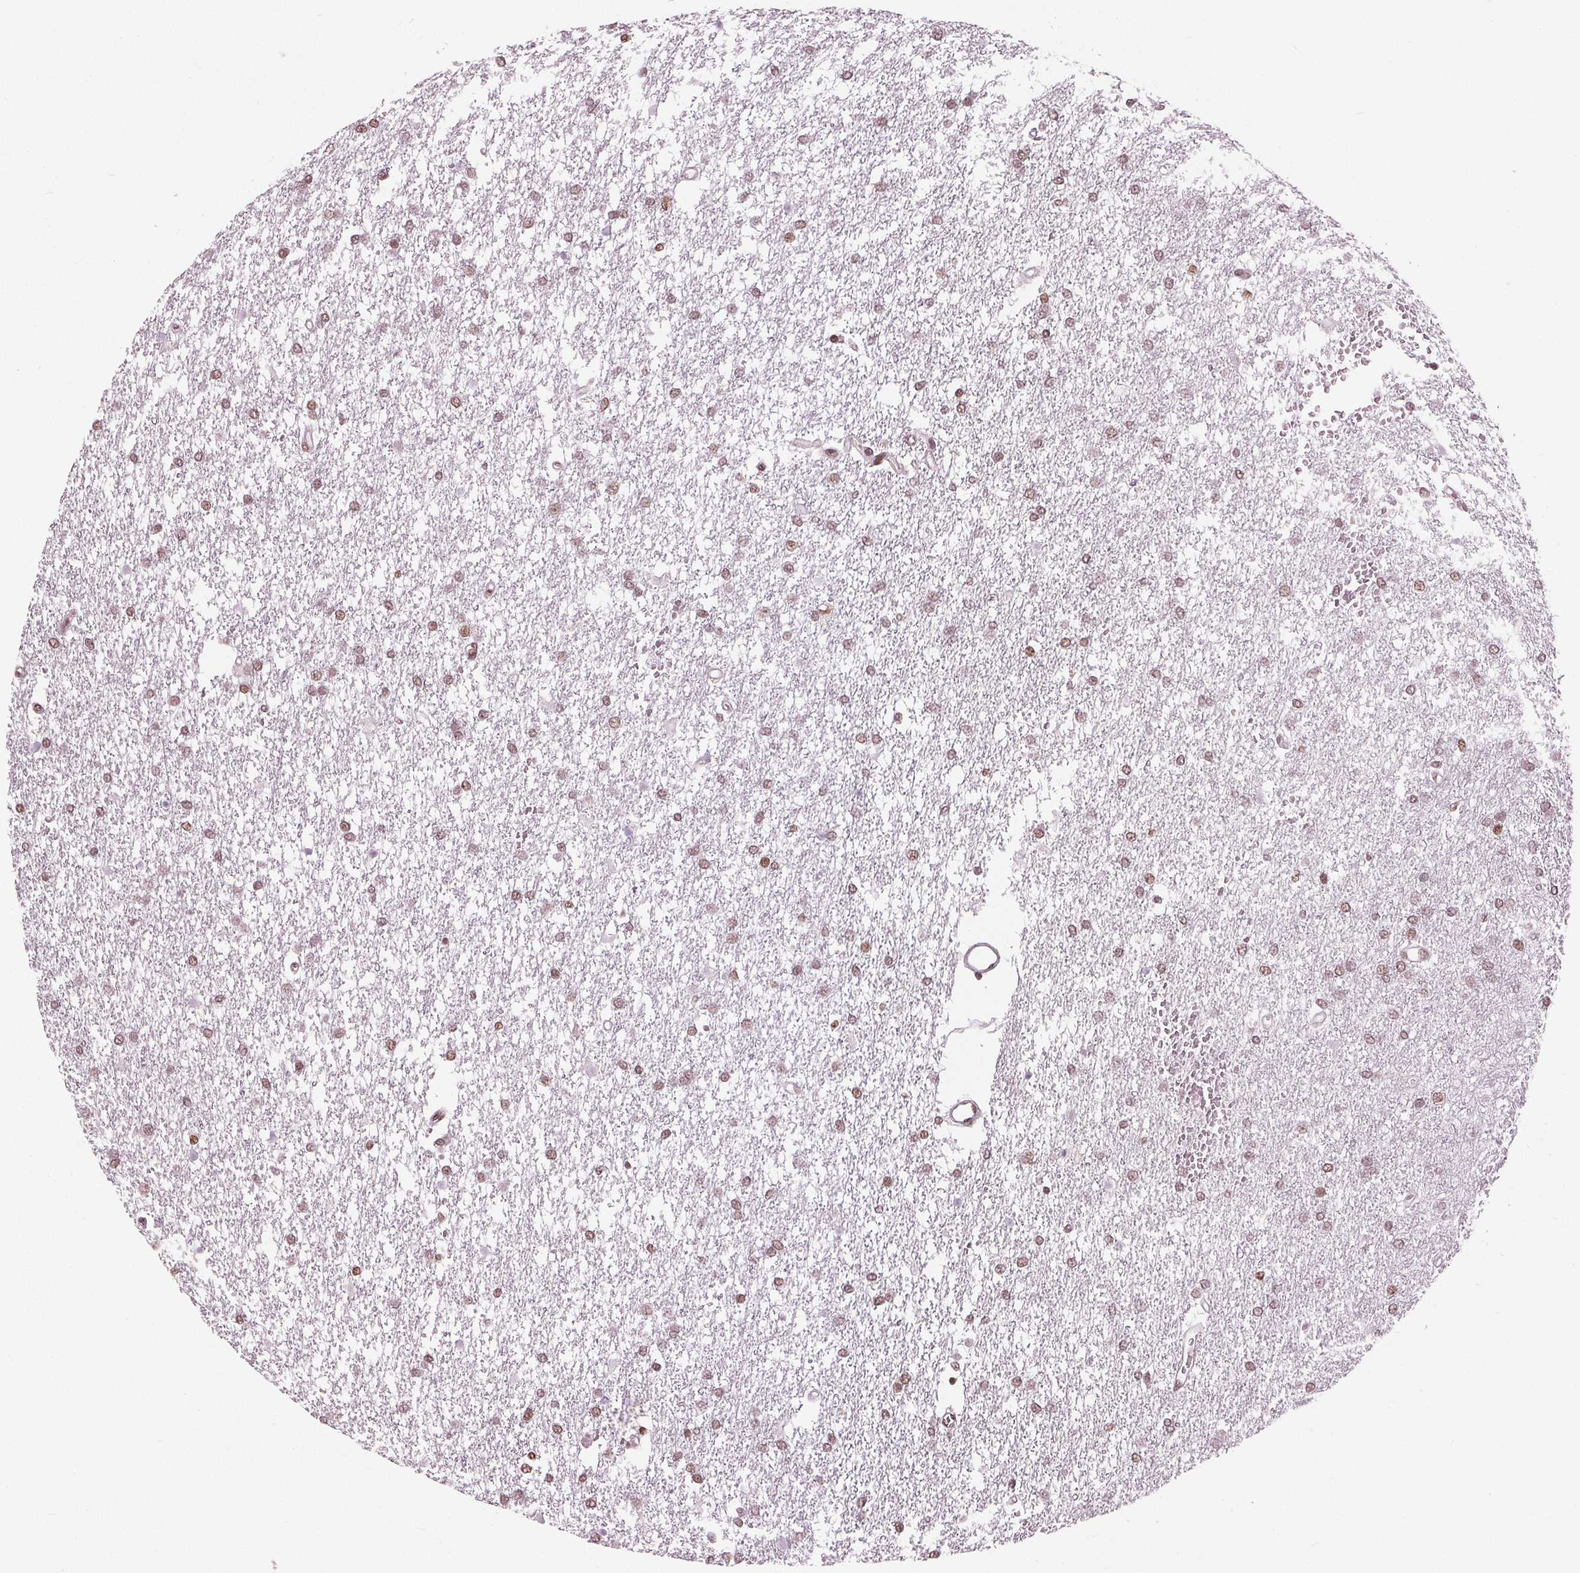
{"staining": {"intensity": "moderate", "quantity": ">75%", "location": "nuclear"}, "tissue": "glioma", "cell_type": "Tumor cells", "image_type": "cancer", "snomed": [{"axis": "morphology", "description": "Glioma, malignant, High grade"}, {"axis": "topography", "description": "Brain"}], "caption": "Protein expression analysis of glioma shows moderate nuclear expression in about >75% of tumor cells.", "gene": "LSM2", "patient": {"sex": "female", "age": 61}}